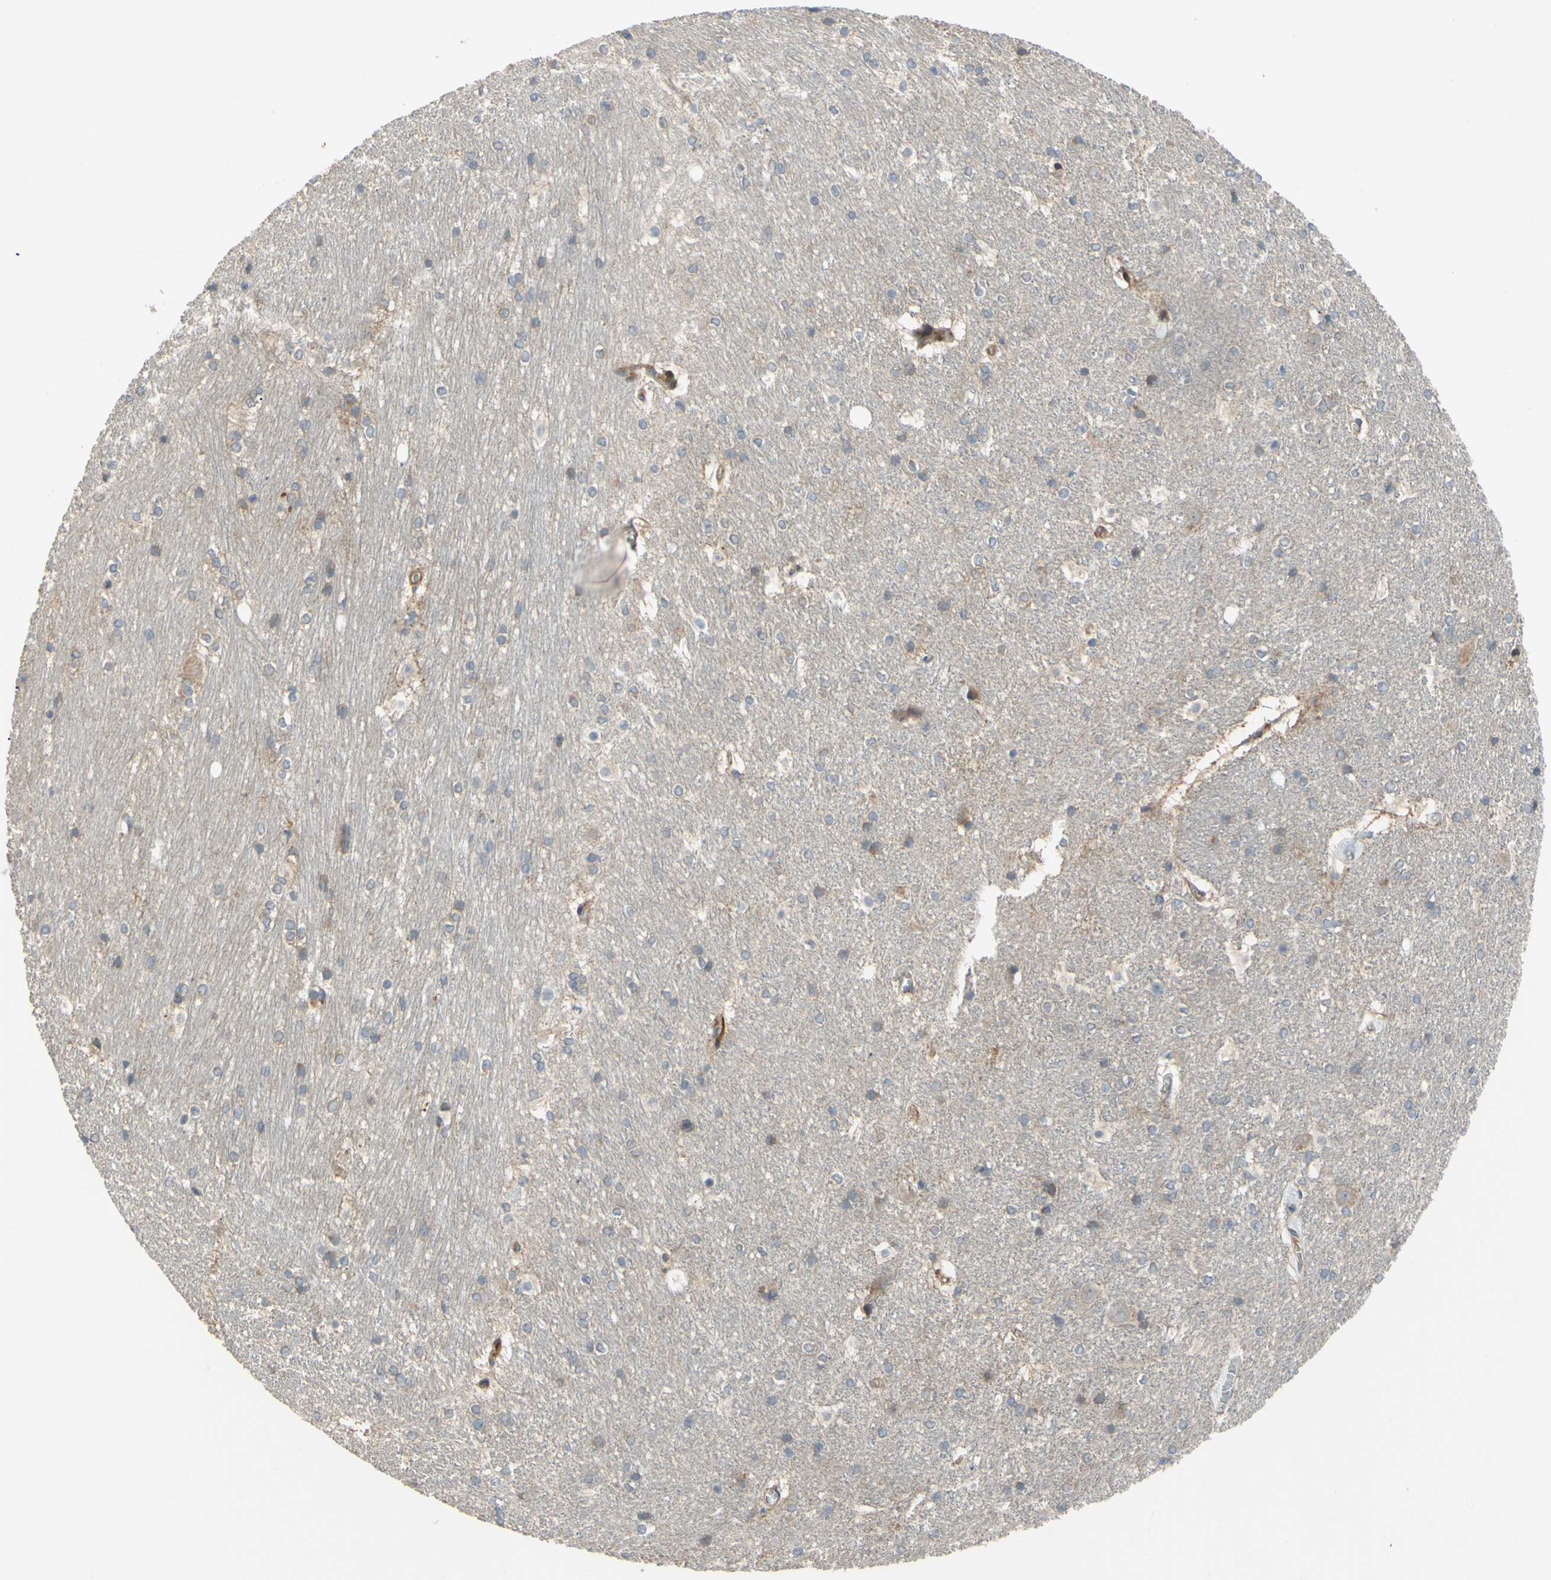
{"staining": {"intensity": "moderate", "quantity": "<25%", "location": "cytoplasmic/membranous"}, "tissue": "hippocampus", "cell_type": "Glial cells", "image_type": "normal", "snomed": [{"axis": "morphology", "description": "Normal tissue, NOS"}, {"axis": "topography", "description": "Hippocampus"}], "caption": "The image demonstrates staining of normal hippocampus, revealing moderate cytoplasmic/membranous protein staining (brown color) within glial cells. (Brightfield microscopy of DAB IHC at high magnification).", "gene": "SPTLC1", "patient": {"sex": "female", "age": 19}}